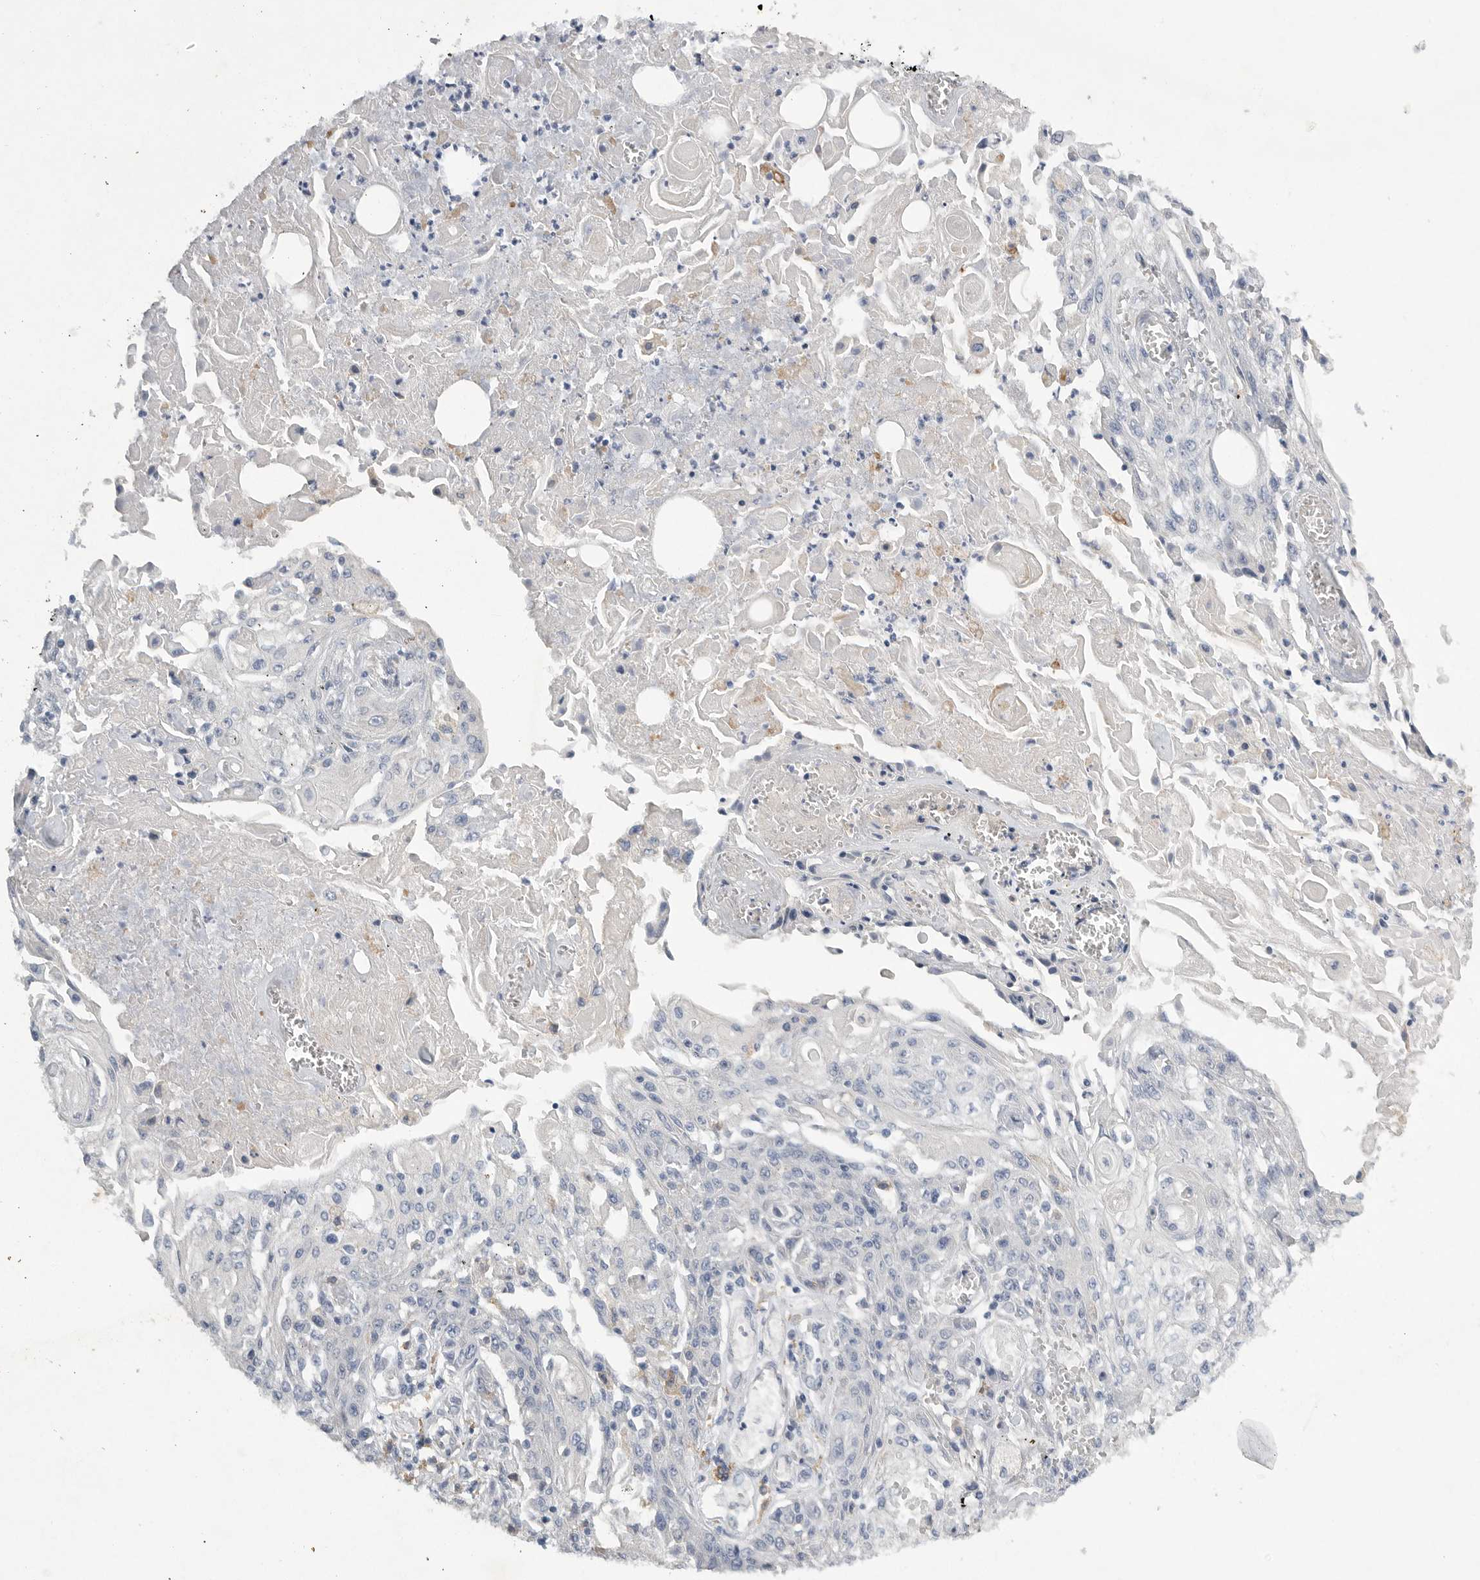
{"staining": {"intensity": "negative", "quantity": "none", "location": "none"}, "tissue": "skin cancer", "cell_type": "Tumor cells", "image_type": "cancer", "snomed": [{"axis": "morphology", "description": "Squamous cell carcinoma, NOS"}, {"axis": "morphology", "description": "Squamous cell carcinoma, metastatic, NOS"}, {"axis": "topography", "description": "Skin"}, {"axis": "topography", "description": "Lymph node"}], "caption": "A high-resolution histopathology image shows immunohistochemistry (IHC) staining of skin cancer (squamous cell carcinoma), which shows no significant expression in tumor cells.", "gene": "EDEM3", "patient": {"sex": "male", "age": 75}}